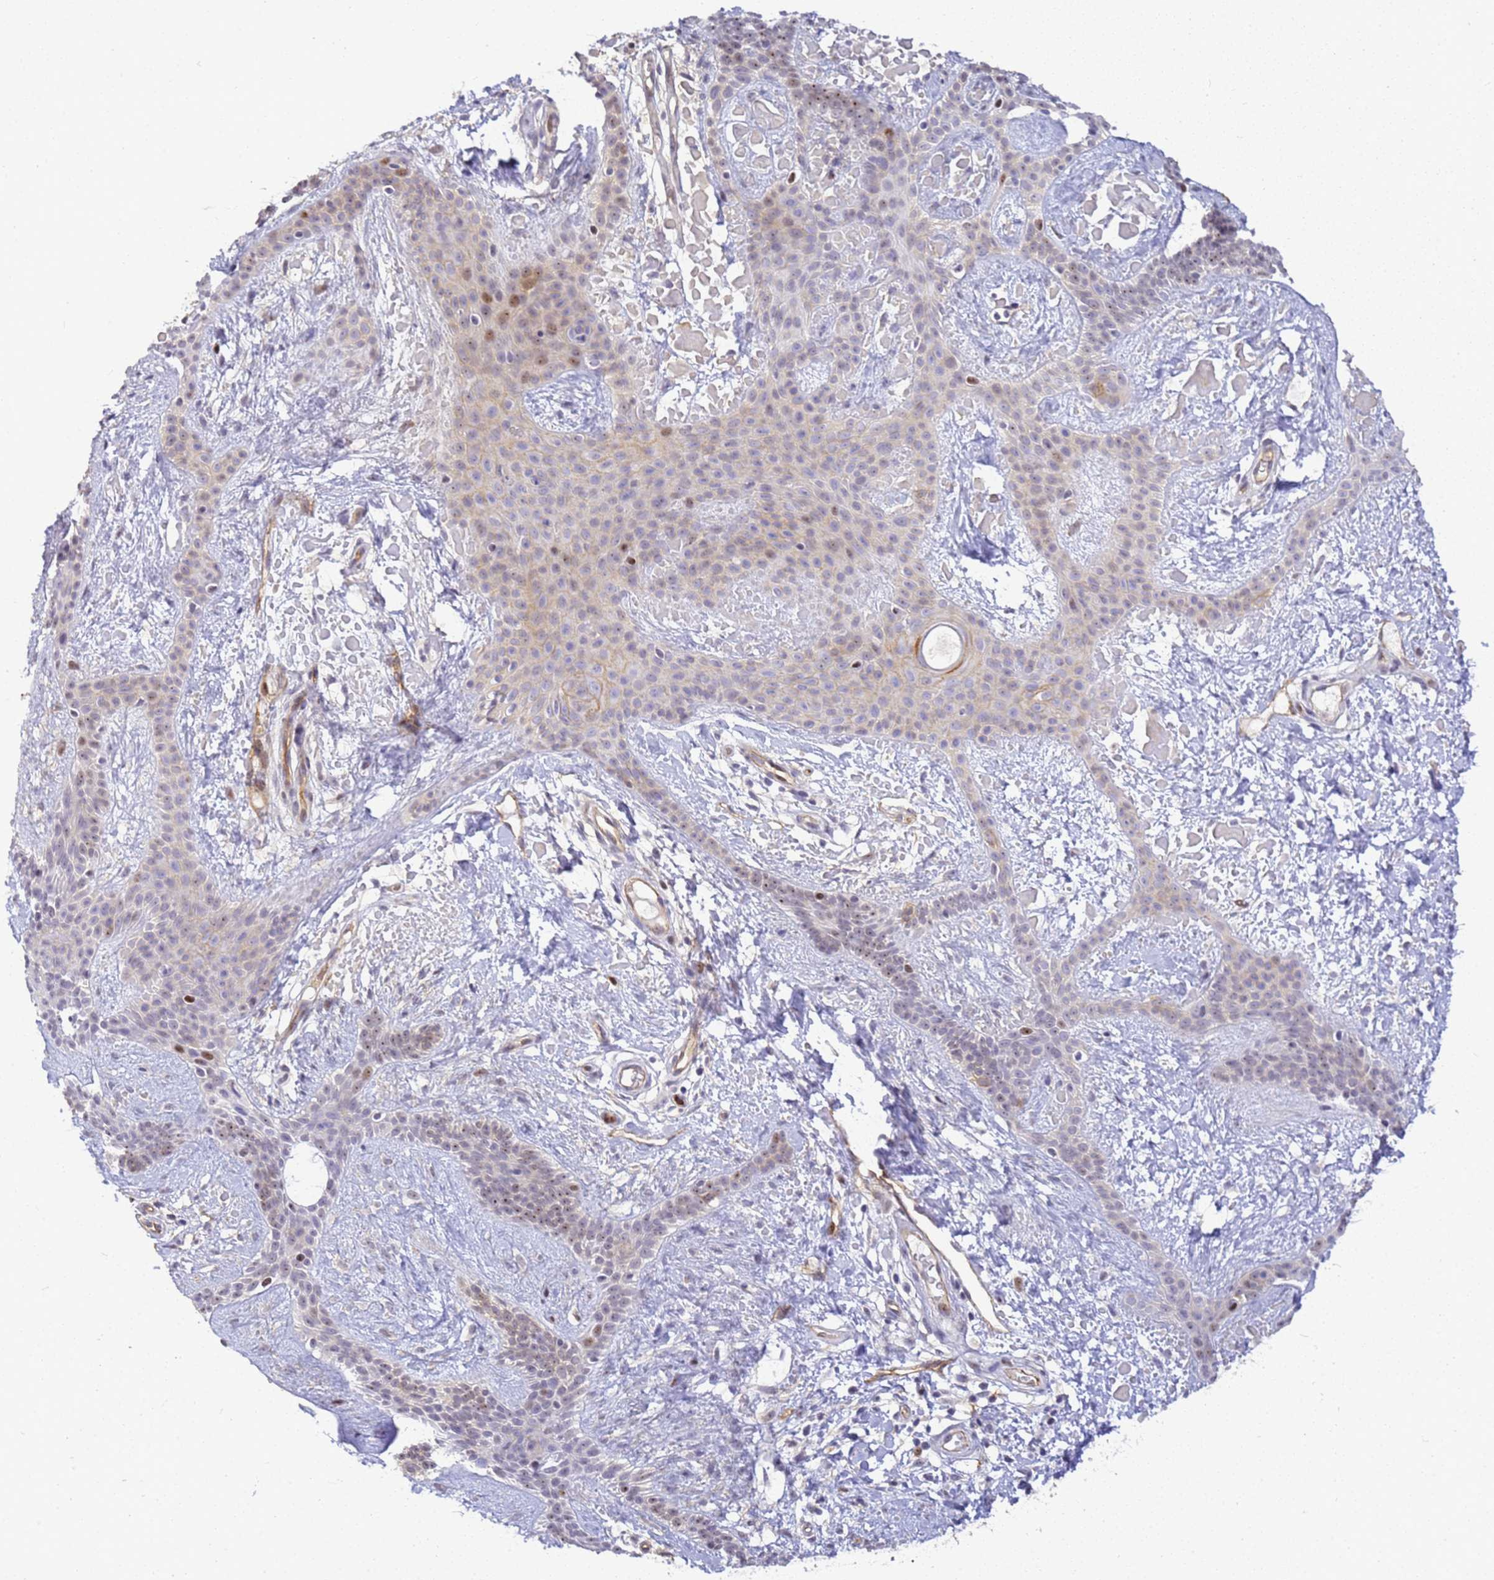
{"staining": {"intensity": "moderate", "quantity": "<25%", "location": "nuclear"}, "tissue": "skin cancer", "cell_type": "Tumor cells", "image_type": "cancer", "snomed": [{"axis": "morphology", "description": "Basal cell carcinoma"}, {"axis": "topography", "description": "Skin"}], "caption": "Protein expression by immunohistochemistry reveals moderate nuclear staining in about <25% of tumor cells in basal cell carcinoma (skin).", "gene": "GON4L", "patient": {"sex": "male", "age": 78}}